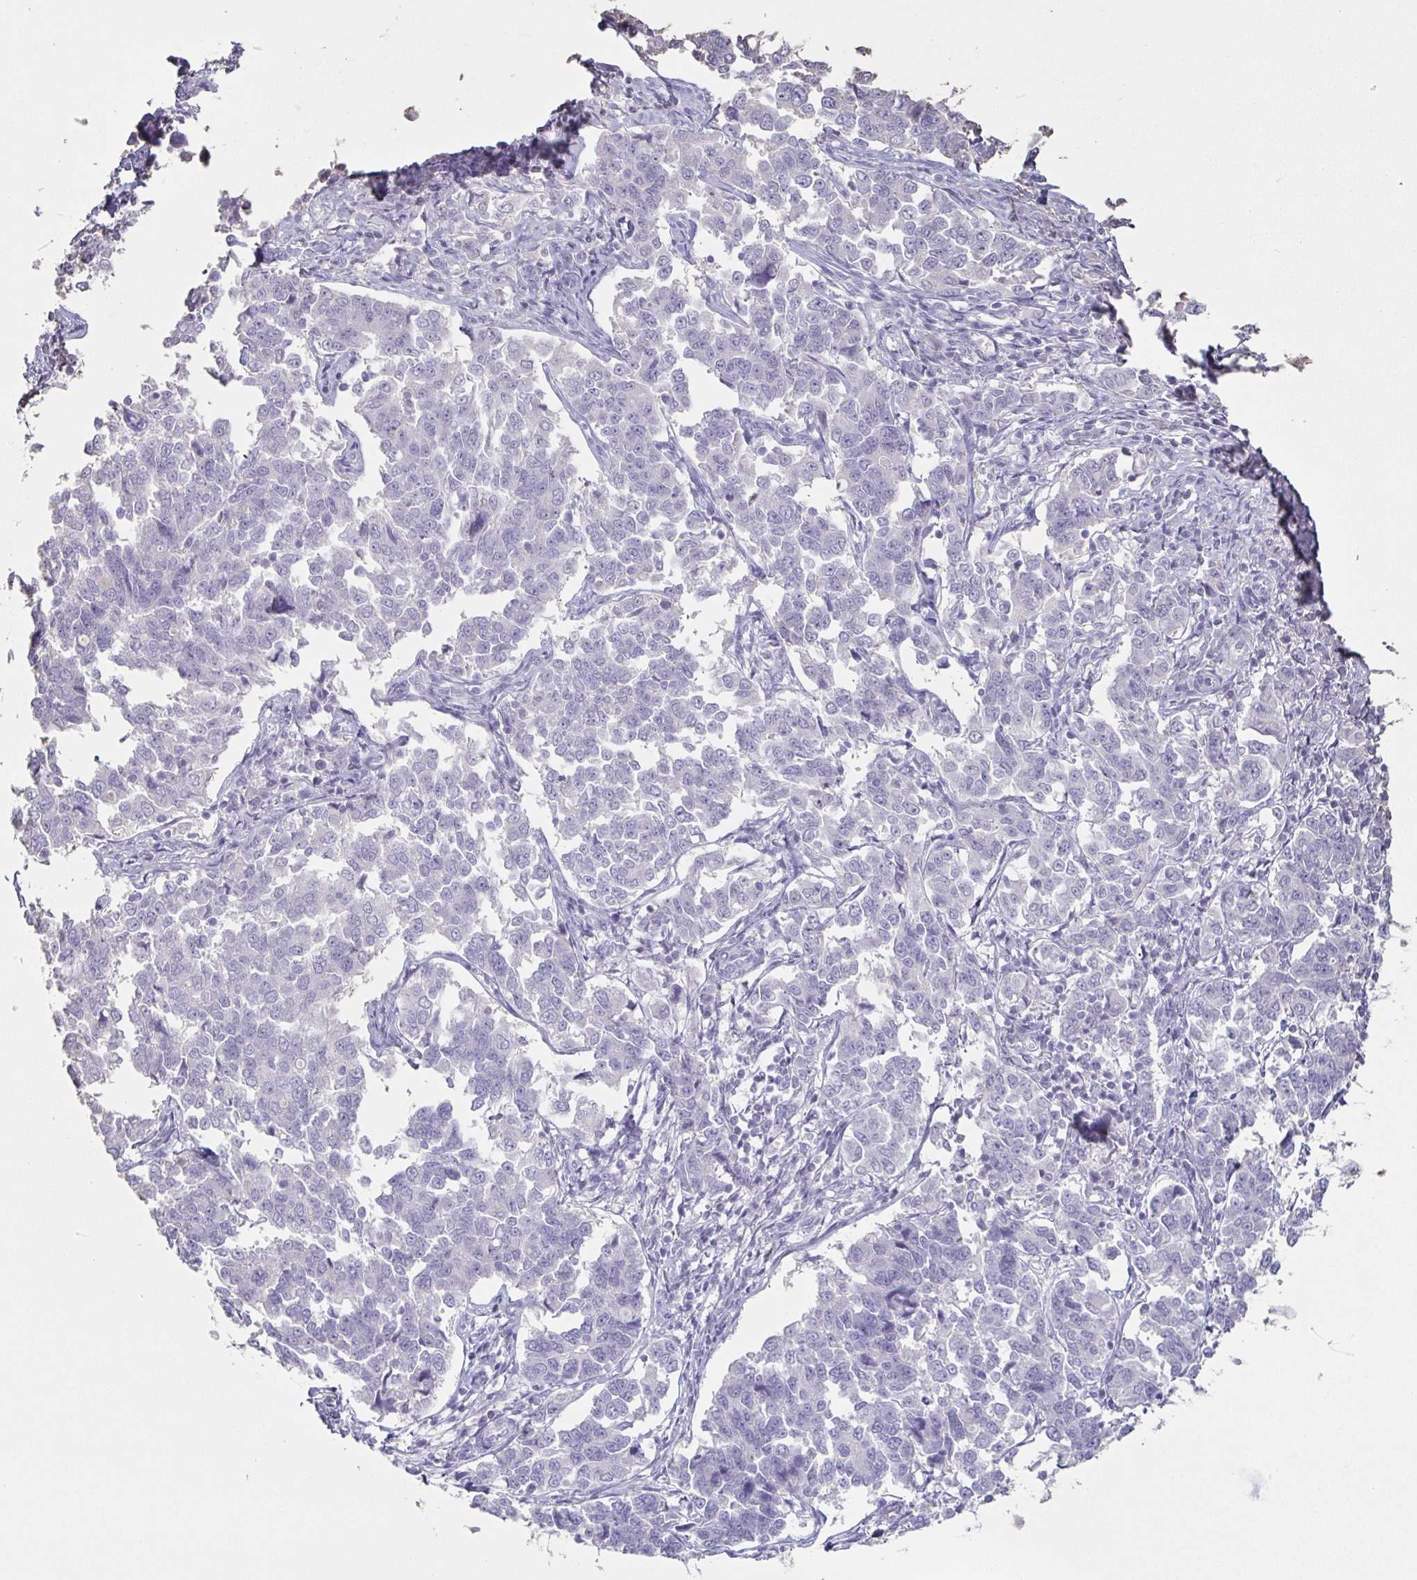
{"staining": {"intensity": "negative", "quantity": "none", "location": "none"}, "tissue": "endometrial cancer", "cell_type": "Tumor cells", "image_type": "cancer", "snomed": [{"axis": "morphology", "description": "Adenocarcinoma, NOS"}, {"axis": "topography", "description": "Endometrium"}], "caption": "This is an IHC image of endometrial cancer (adenocarcinoma). There is no staining in tumor cells.", "gene": "BPIFA2", "patient": {"sex": "female", "age": 43}}